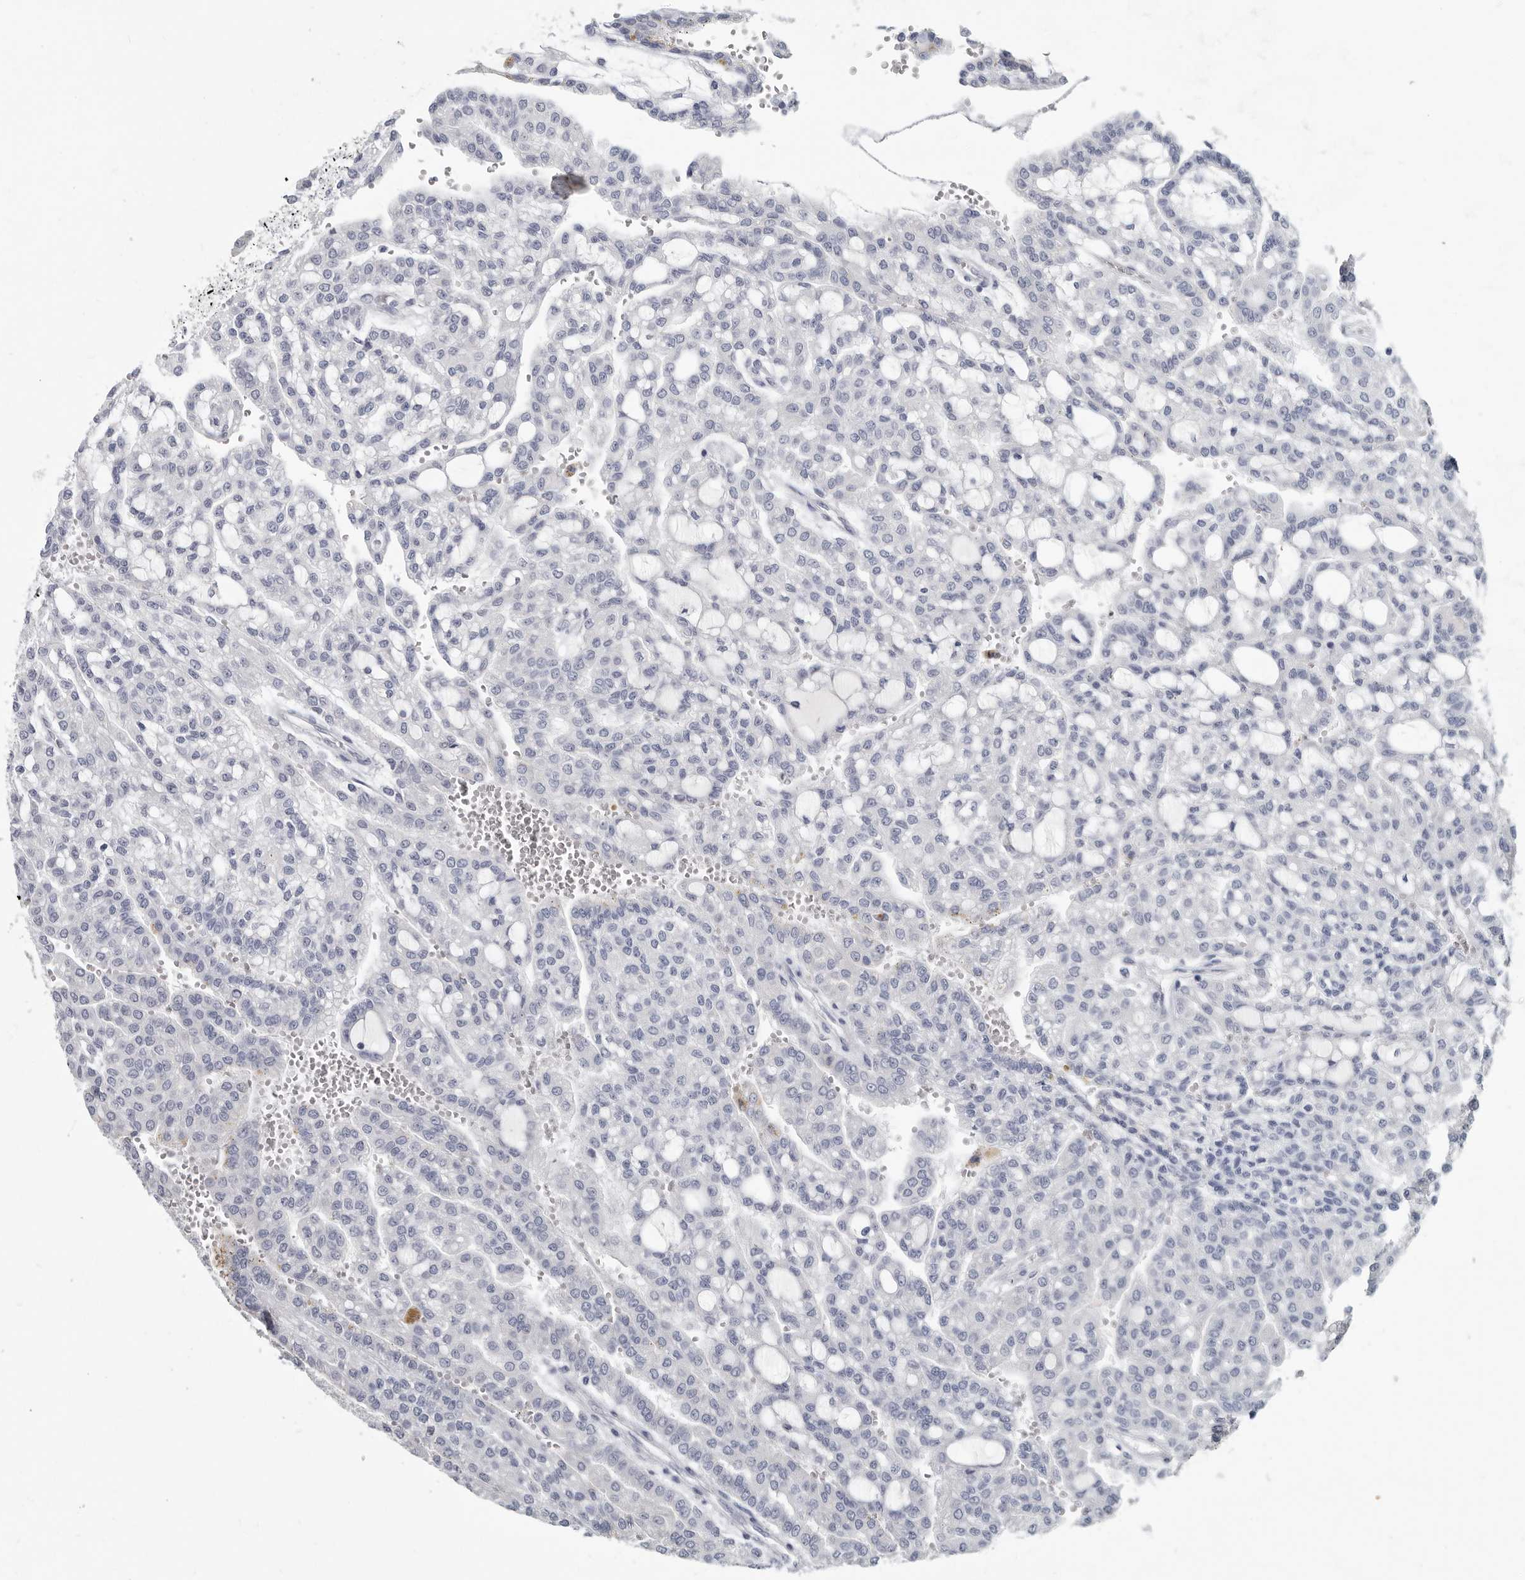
{"staining": {"intensity": "negative", "quantity": "none", "location": "none"}, "tissue": "renal cancer", "cell_type": "Tumor cells", "image_type": "cancer", "snomed": [{"axis": "morphology", "description": "Adenocarcinoma, NOS"}, {"axis": "topography", "description": "Kidney"}], "caption": "Micrograph shows no significant protein expression in tumor cells of adenocarcinoma (renal). Nuclei are stained in blue.", "gene": "WRAP73", "patient": {"sex": "male", "age": 63}}